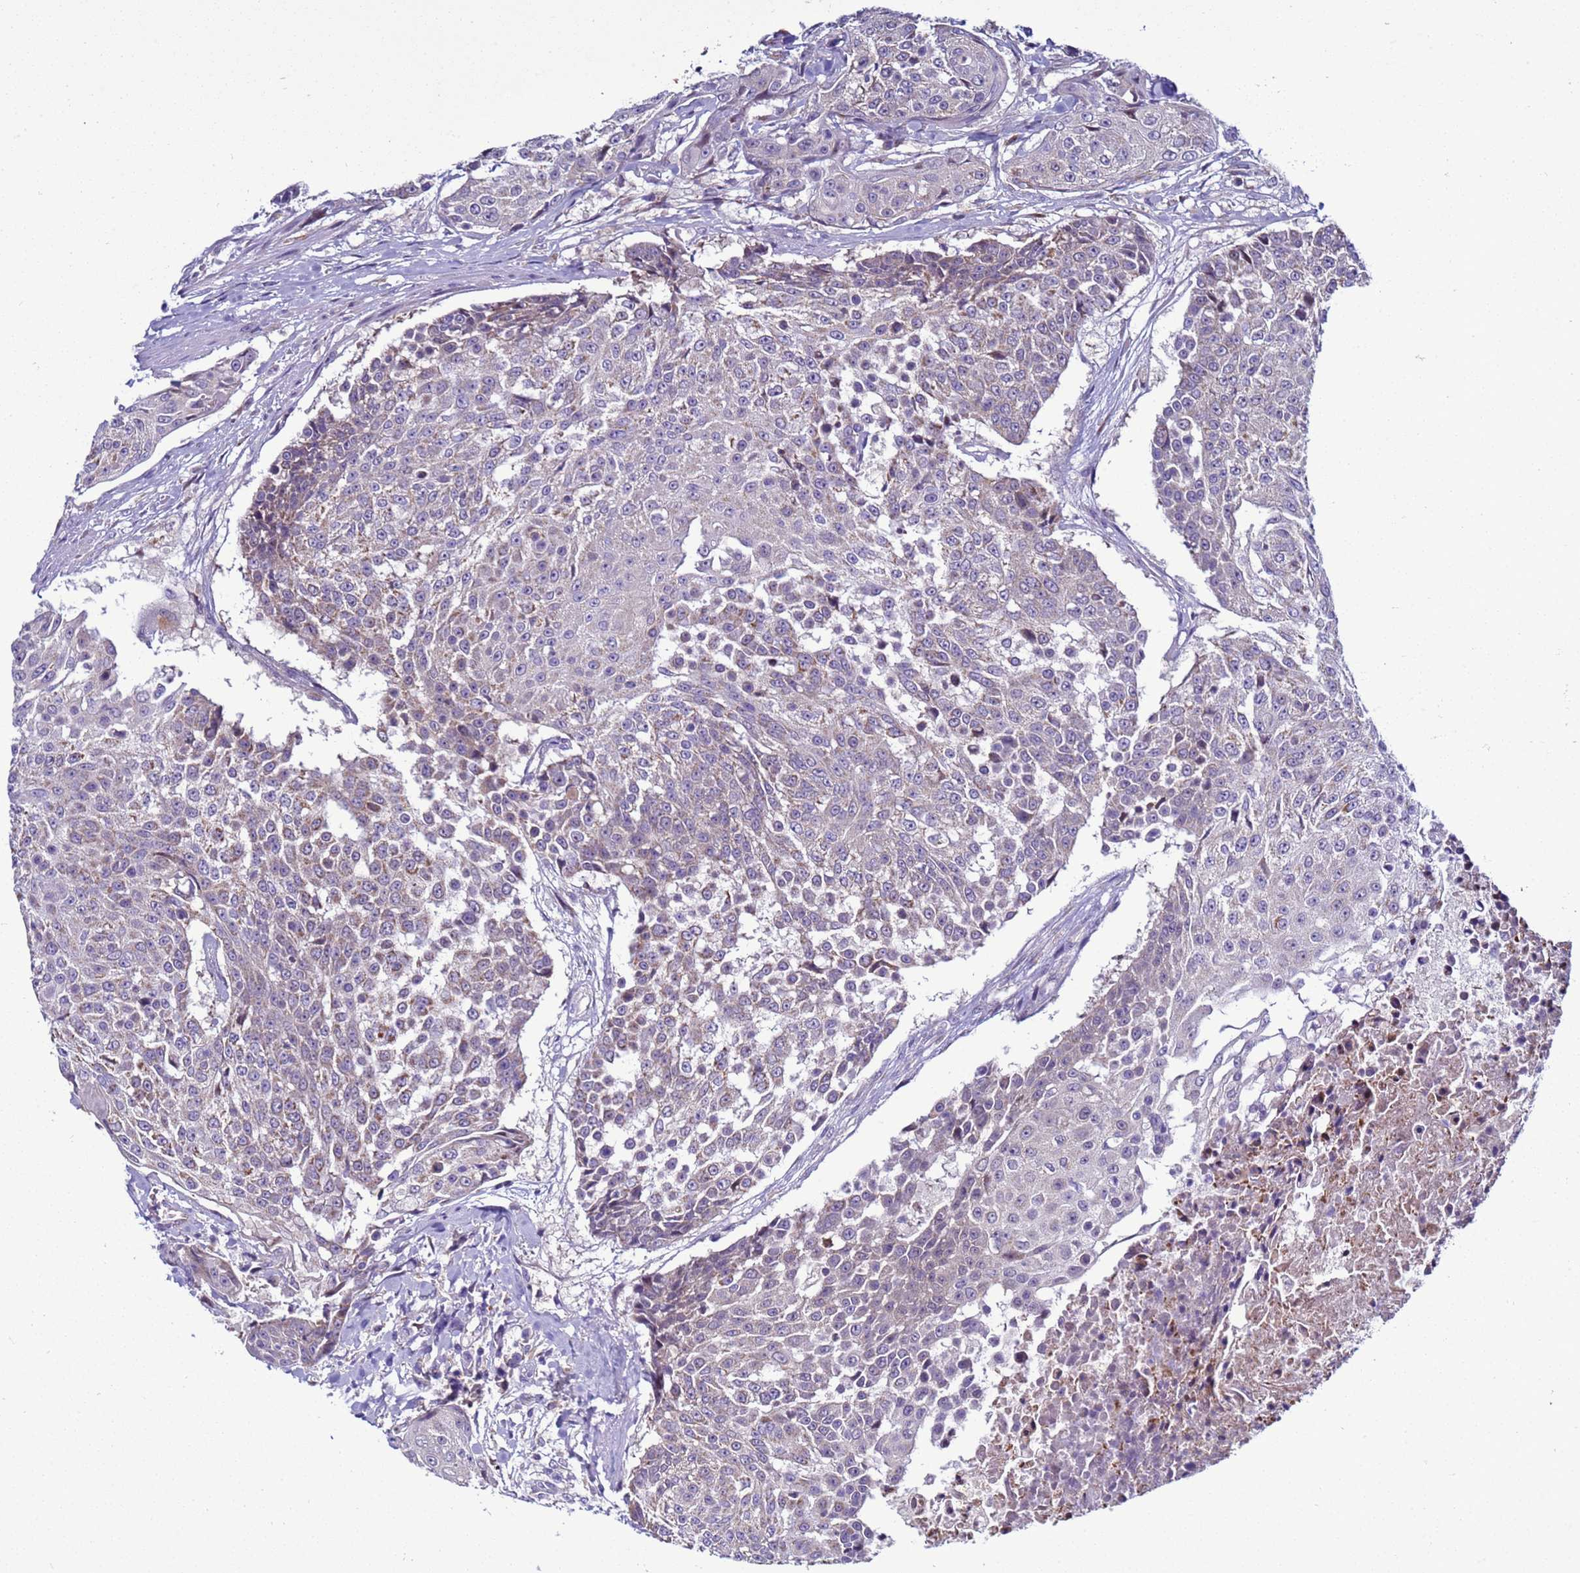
{"staining": {"intensity": "negative", "quantity": "none", "location": "none"}, "tissue": "urothelial cancer", "cell_type": "Tumor cells", "image_type": "cancer", "snomed": [{"axis": "morphology", "description": "Urothelial carcinoma, High grade"}, {"axis": "topography", "description": "Urinary bladder"}], "caption": "This photomicrograph is of urothelial cancer stained with immunohistochemistry (IHC) to label a protein in brown with the nuclei are counter-stained blue. There is no expression in tumor cells.", "gene": "NAT2", "patient": {"sex": "female", "age": 63}}